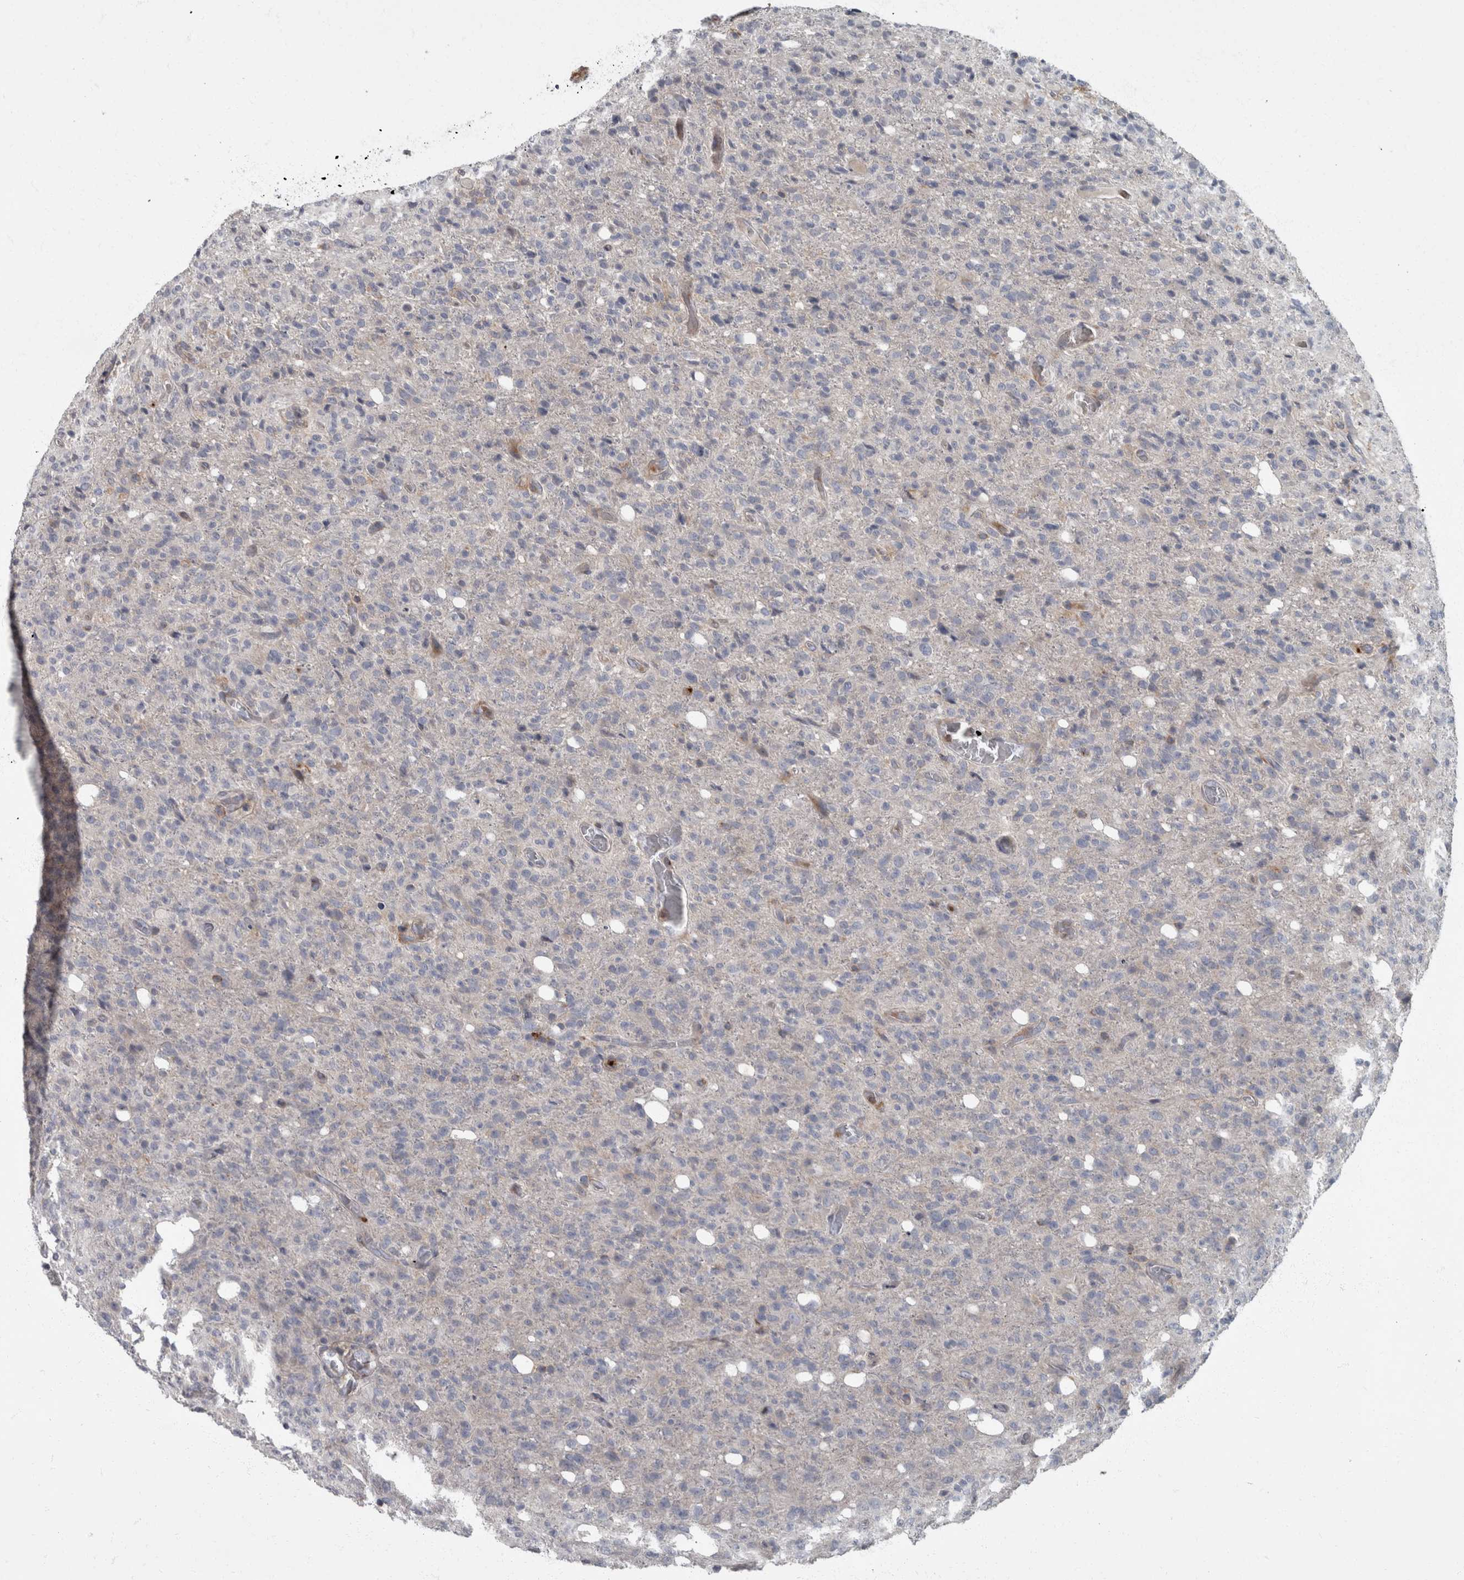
{"staining": {"intensity": "negative", "quantity": "none", "location": "none"}, "tissue": "glioma", "cell_type": "Tumor cells", "image_type": "cancer", "snomed": [{"axis": "morphology", "description": "Glioma, malignant, High grade"}, {"axis": "topography", "description": "Brain"}], "caption": "Malignant glioma (high-grade) stained for a protein using IHC displays no staining tumor cells.", "gene": "CDC42BPG", "patient": {"sex": "female", "age": 57}}